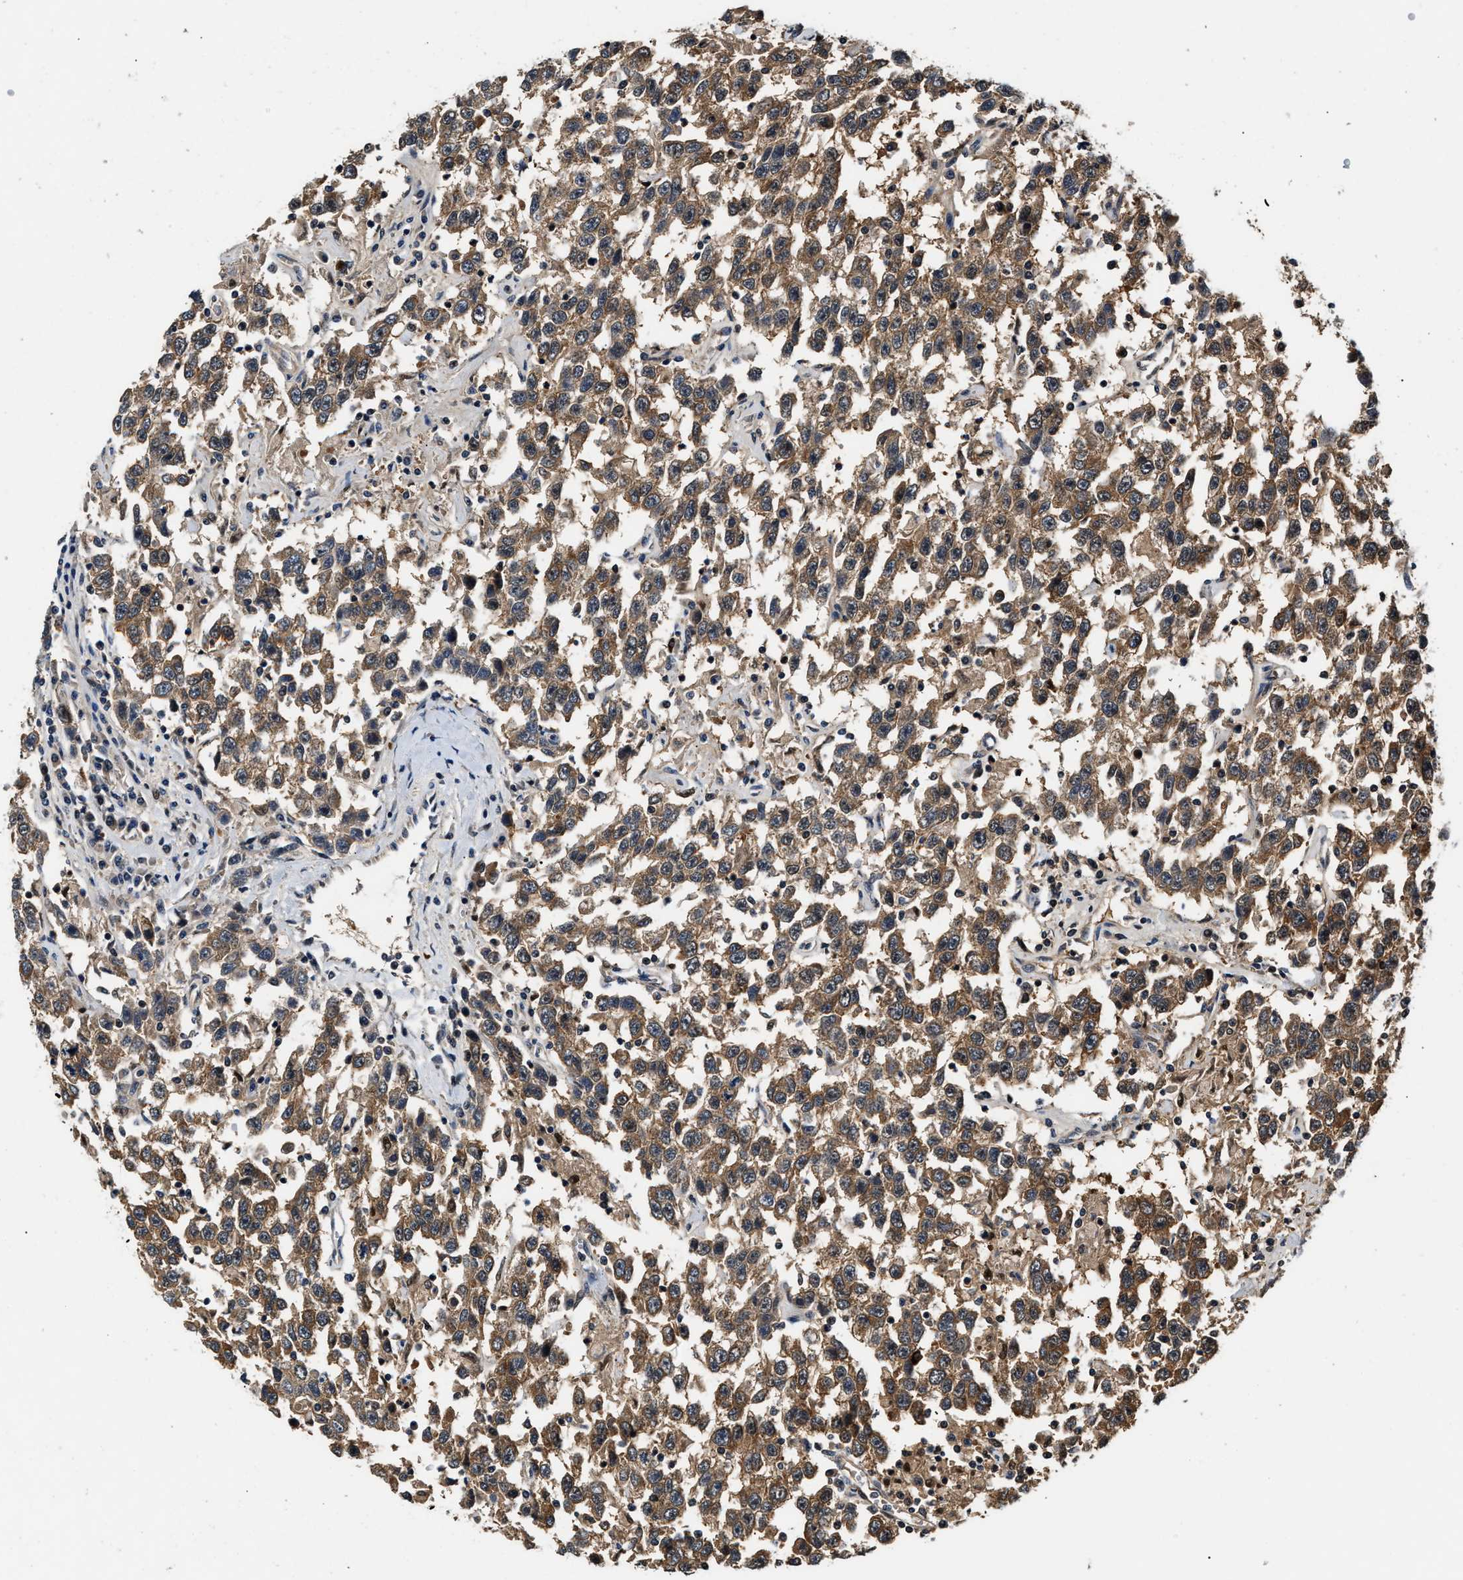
{"staining": {"intensity": "moderate", "quantity": ">75%", "location": "cytoplasmic/membranous"}, "tissue": "testis cancer", "cell_type": "Tumor cells", "image_type": "cancer", "snomed": [{"axis": "morphology", "description": "Seminoma, NOS"}, {"axis": "topography", "description": "Testis"}], "caption": "Protein analysis of testis cancer (seminoma) tissue demonstrates moderate cytoplasmic/membranous expression in about >75% of tumor cells. (Brightfield microscopy of DAB IHC at high magnification).", "gene": "TUT7", "patient": {"sex": "male", "age": 41}}